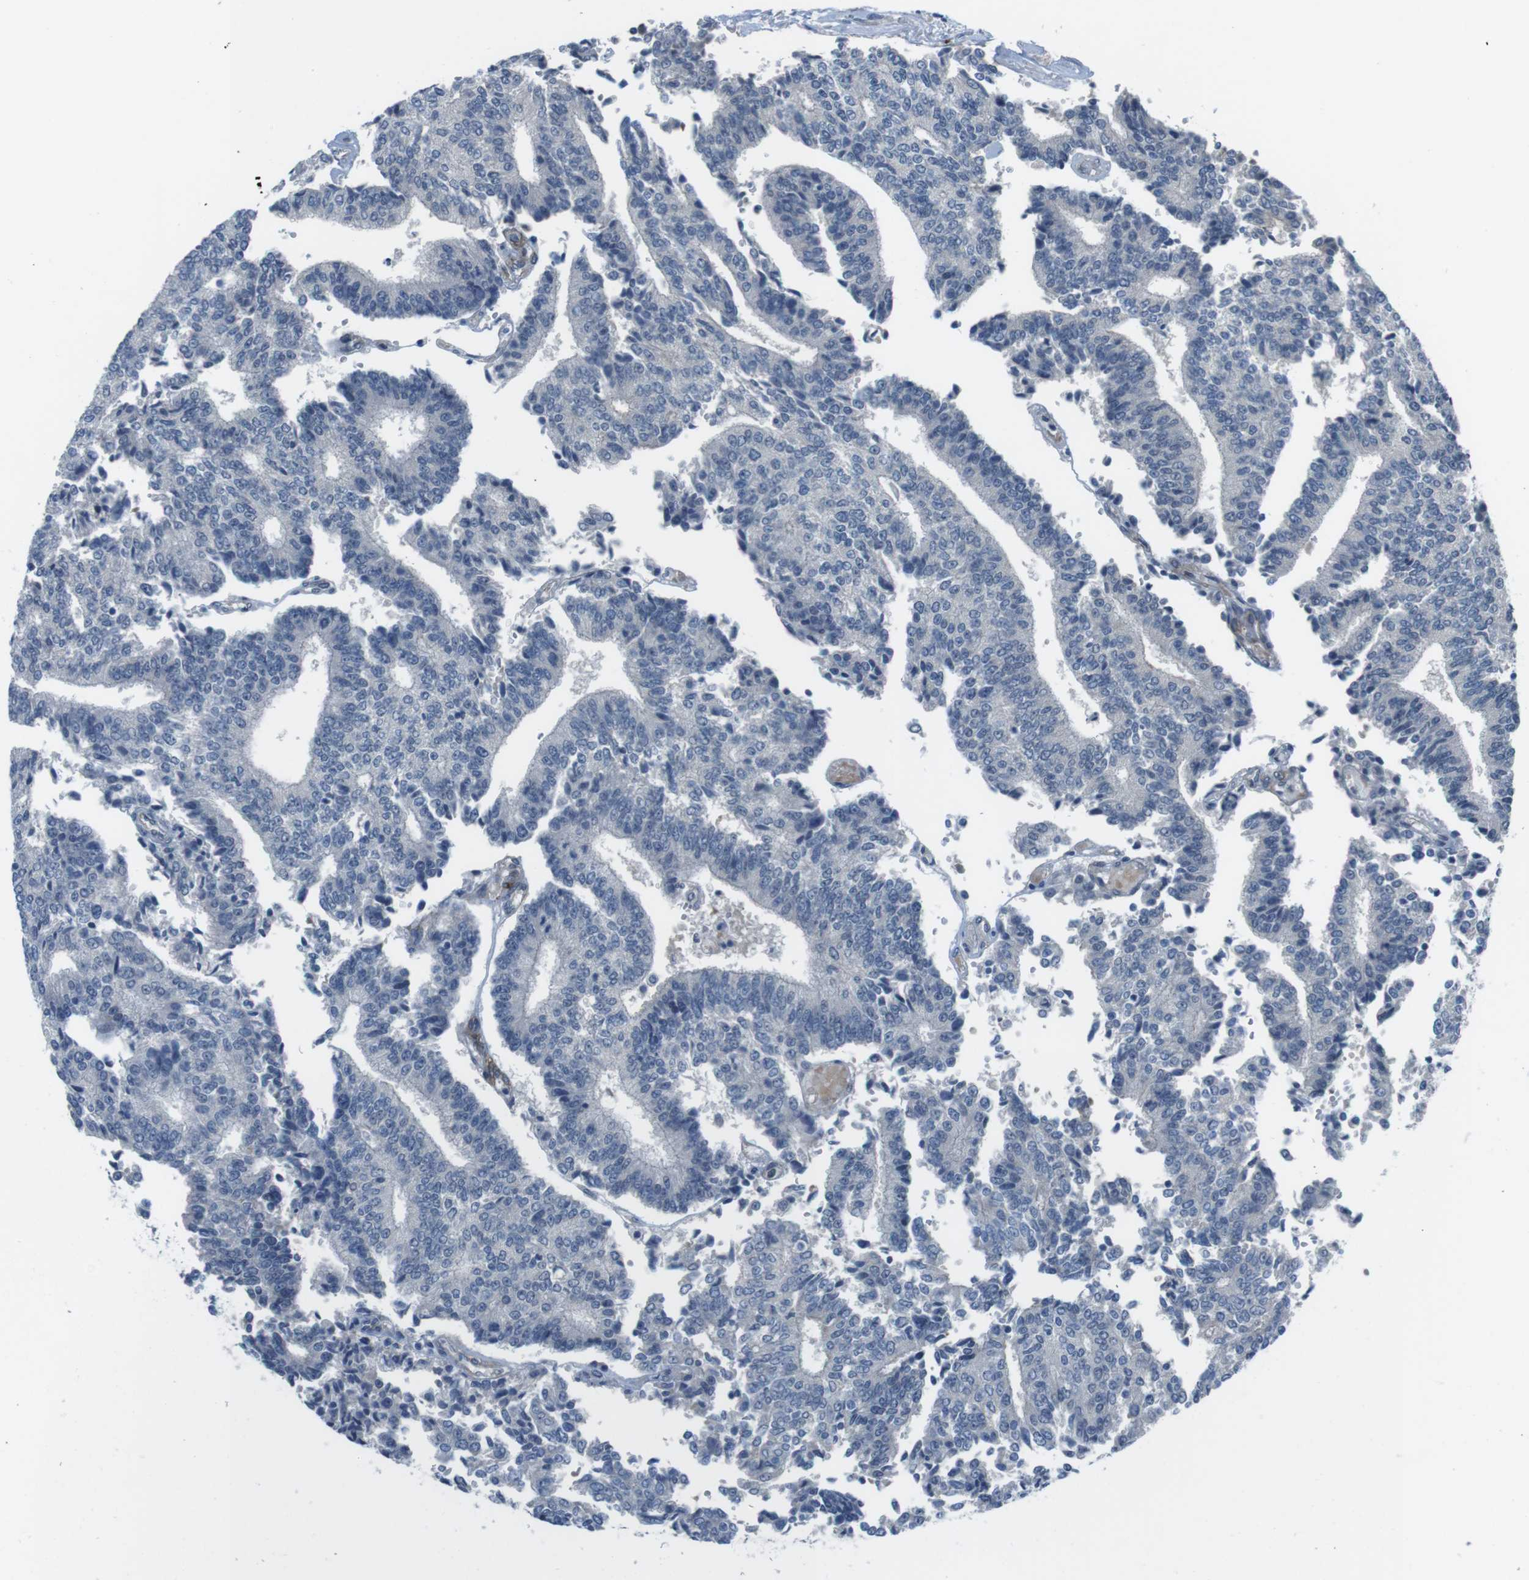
{"staining": {"intensity": "negative", "quantity": "none", "location": "none"}, "tissue": "prostate cancer", "cell_type": "Tumor cells", "image_type": "cancer", "snomed": [{"axis": "morphology", "description": "Normal tissue, NOS"}, {"axis": "morphology", "description": "Adenocarcinoma, High grade"}, {"axis": "topography", "description": "Prostate"}, {"axis": "topography", "description": "Seminal veicle"}], "caption": "The micrograph displays no staining of tumor cells in adenocarcinoma (high-grade) (prostate).", "gene": "ANK2", "patient": {"sex": "male", "age": 55}}